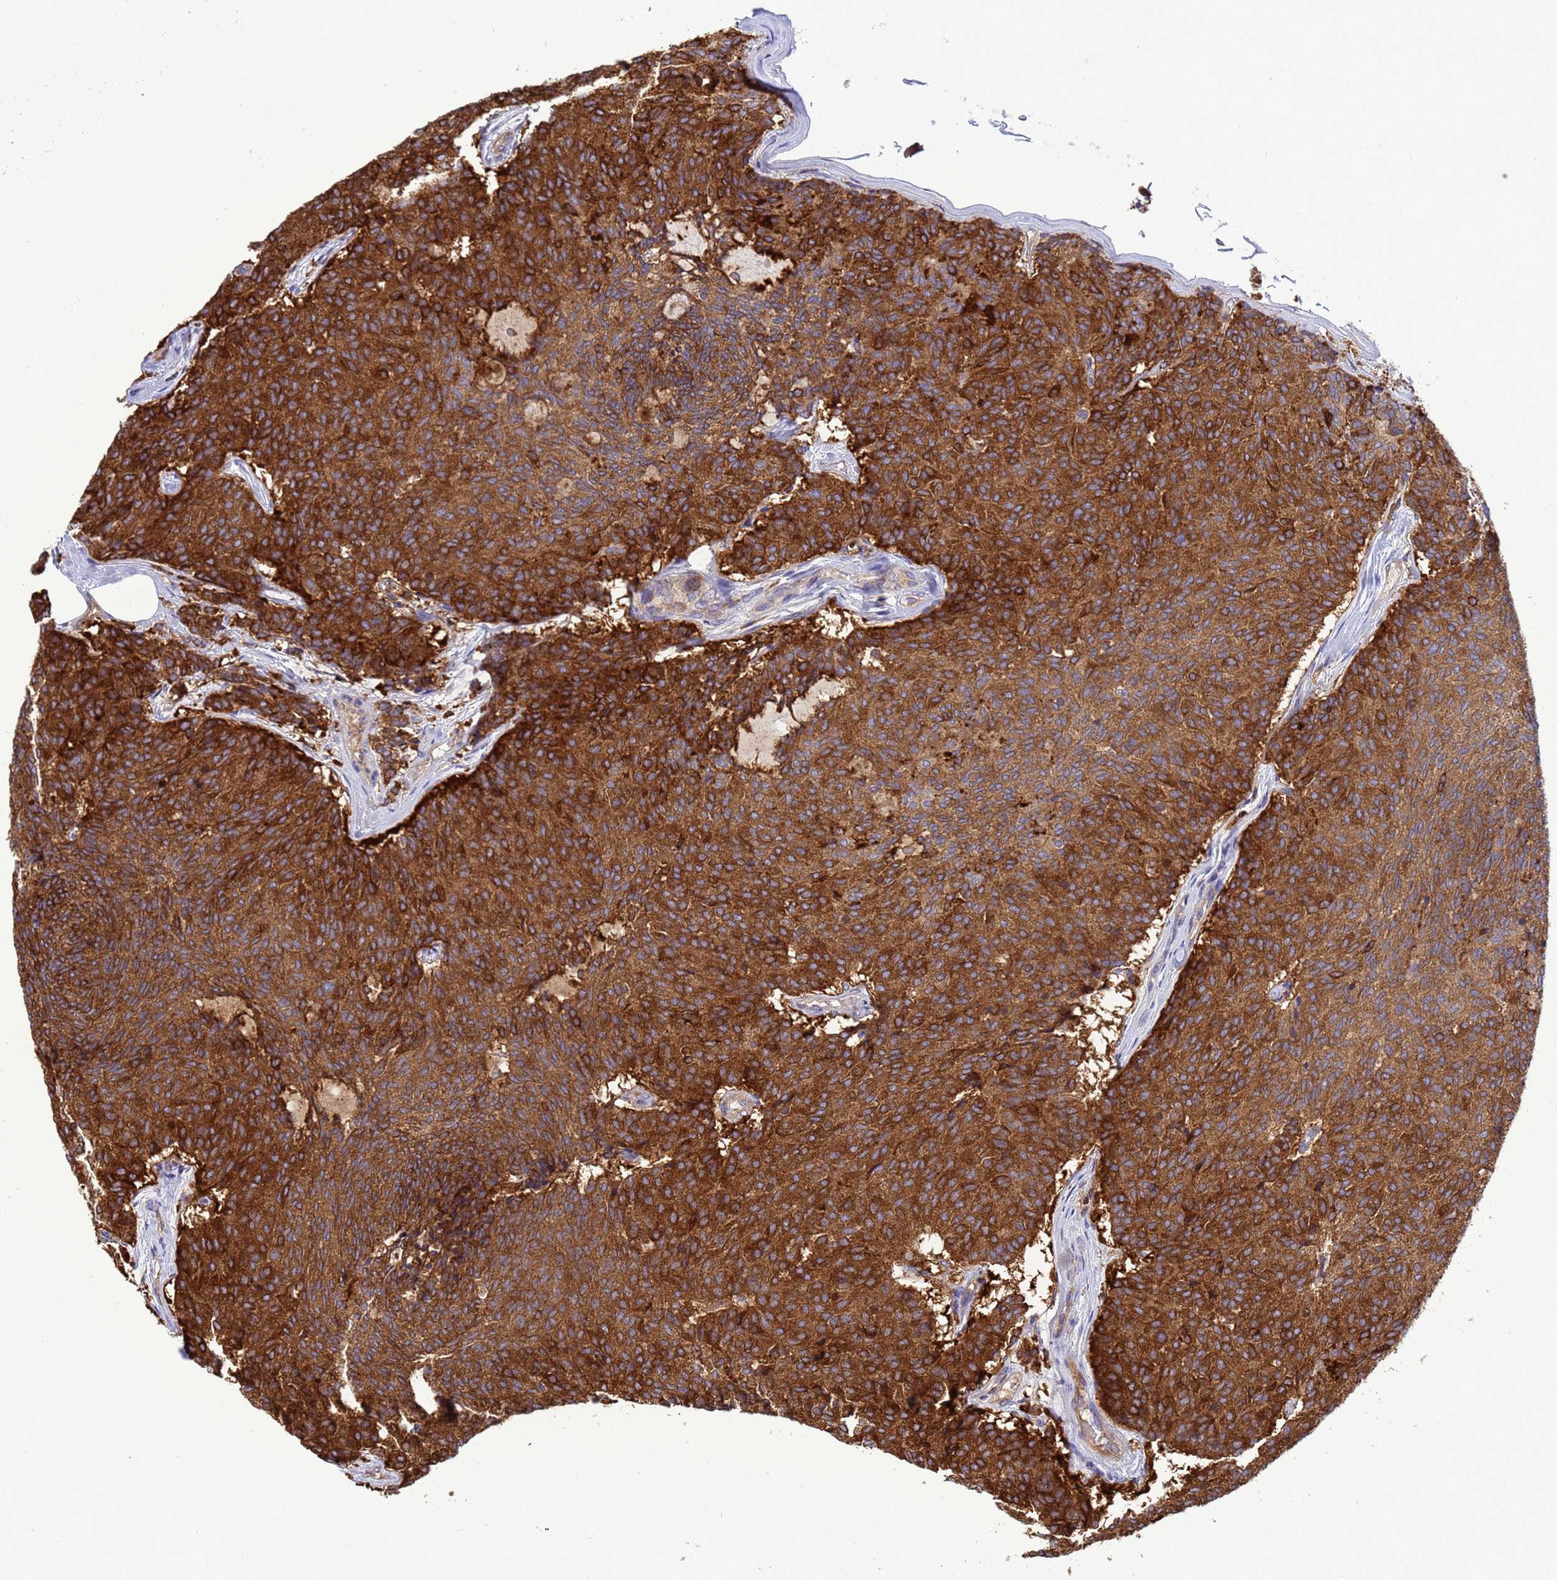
{"staining": {"intensity": "strong", "quantity": ">75%", "location": "cytoplasmic/membranous"}, "tissue": "carcinoid", "cell_type": "Tumor cells", "image_type": "cancer", "snomed": [{"axis": "morphology", "description": "Carcinoid, malignant, NOS"}, {"axis": "topography", "description": "Pancreas"}], "caption": "Protein staining of carcinoid tissue exhibits strong cytoplasmic/membranous staining in about >75% of tumor cells.", "gene": "EZR", "patient": {"sex": "female", "age": 54}}